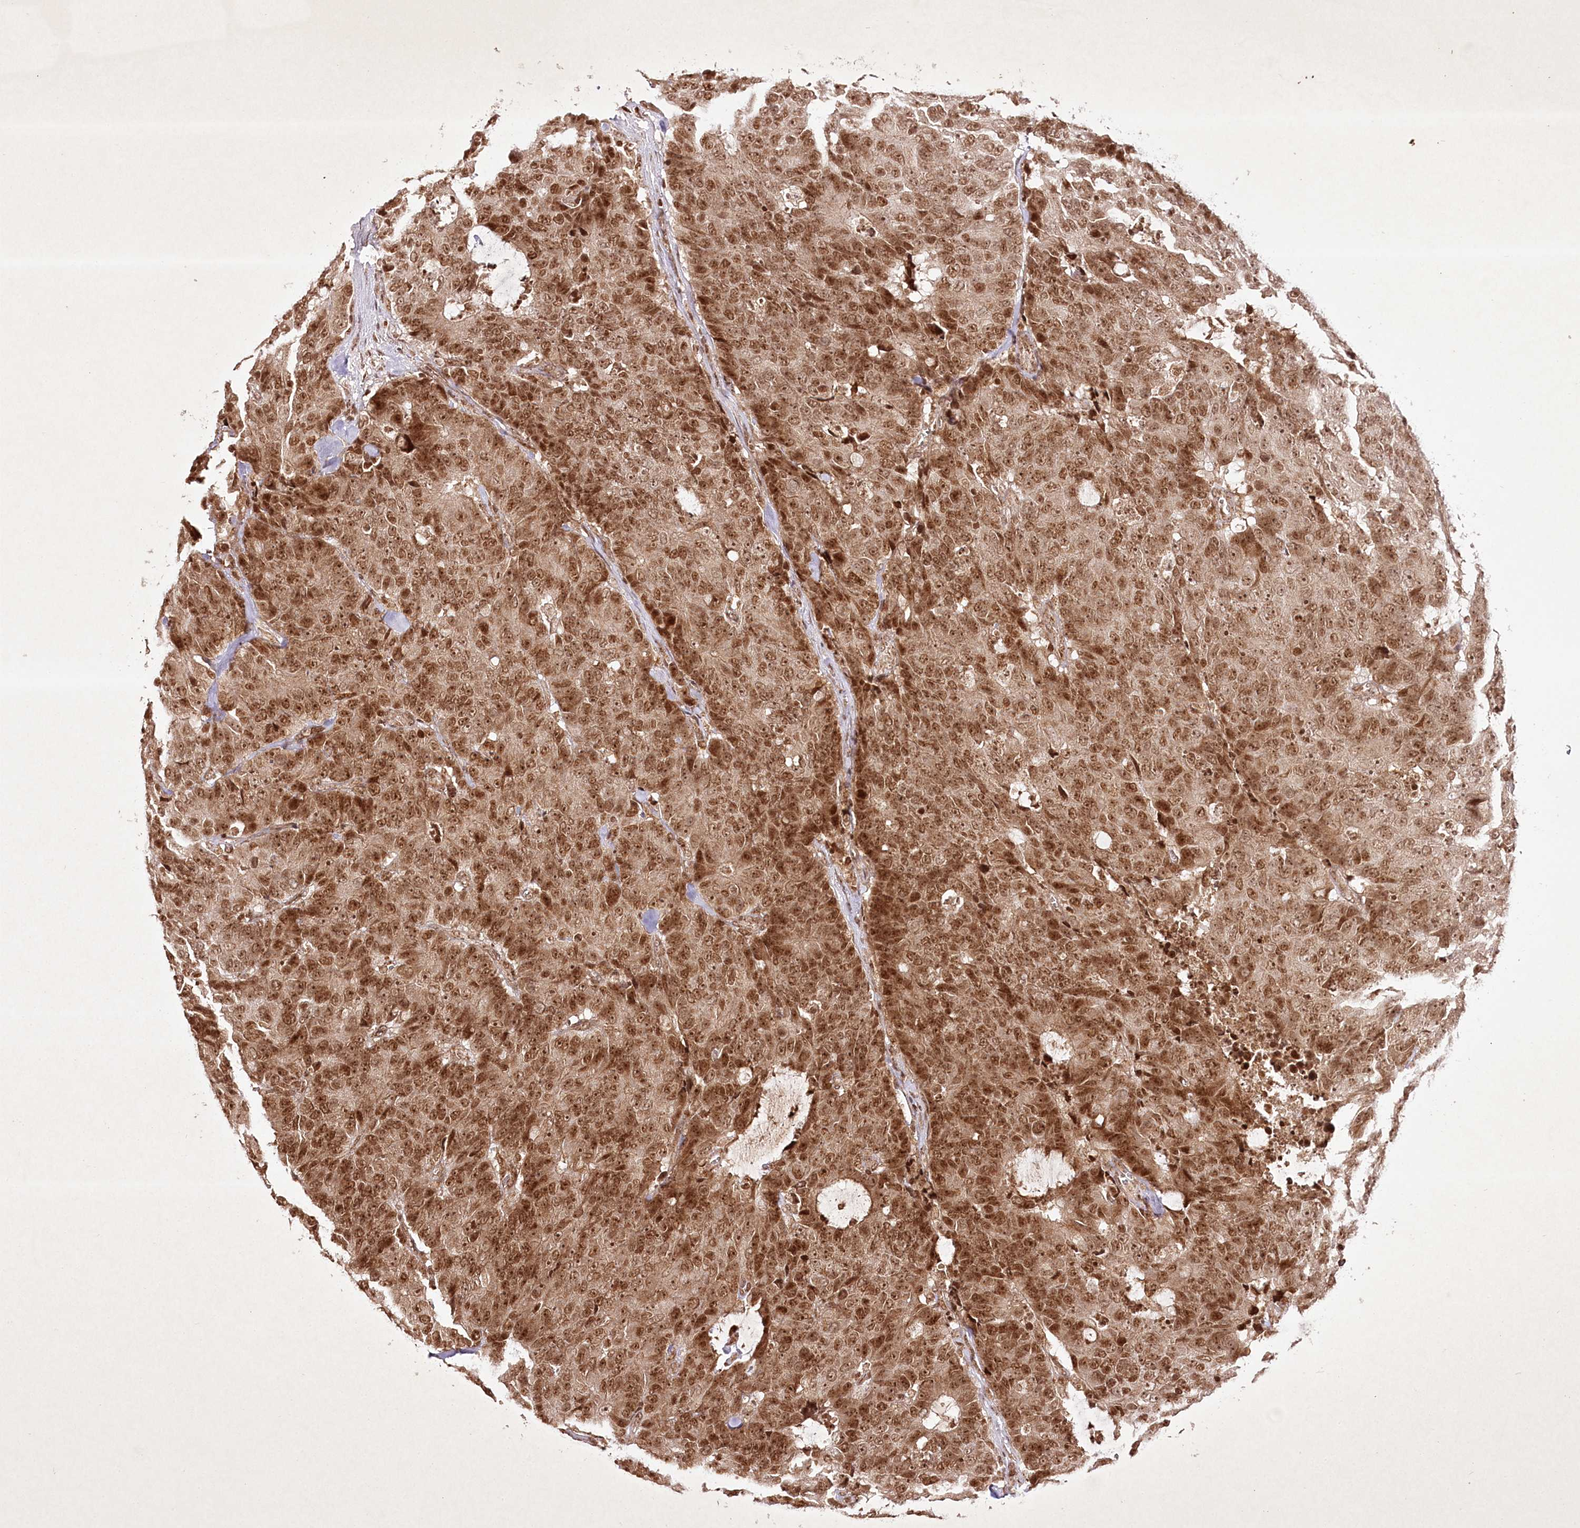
{"staining": {"intensity": "moderate", "quantity": ">75%", "location": "cytoplasmic/membranous,nuclear"}, "tissue": "colorectal cancer", "cell_type": "Tumor cells", "image_type": "cancer", "snomed": [{"axis": "morphology", "description": "Adenocarcinoma, NOS"}, {"axis": "topography", "description": "Colon"}], "caption": "Immunohistochemical staining of adenocarcinoma (colorectal) displays medium levels of moderate cytoplasmic/membranous and nuclear protein positivity in about >75% of tumor cells.", "gene": "CARM1", "patient": {"sex": "female", "age": 86}}